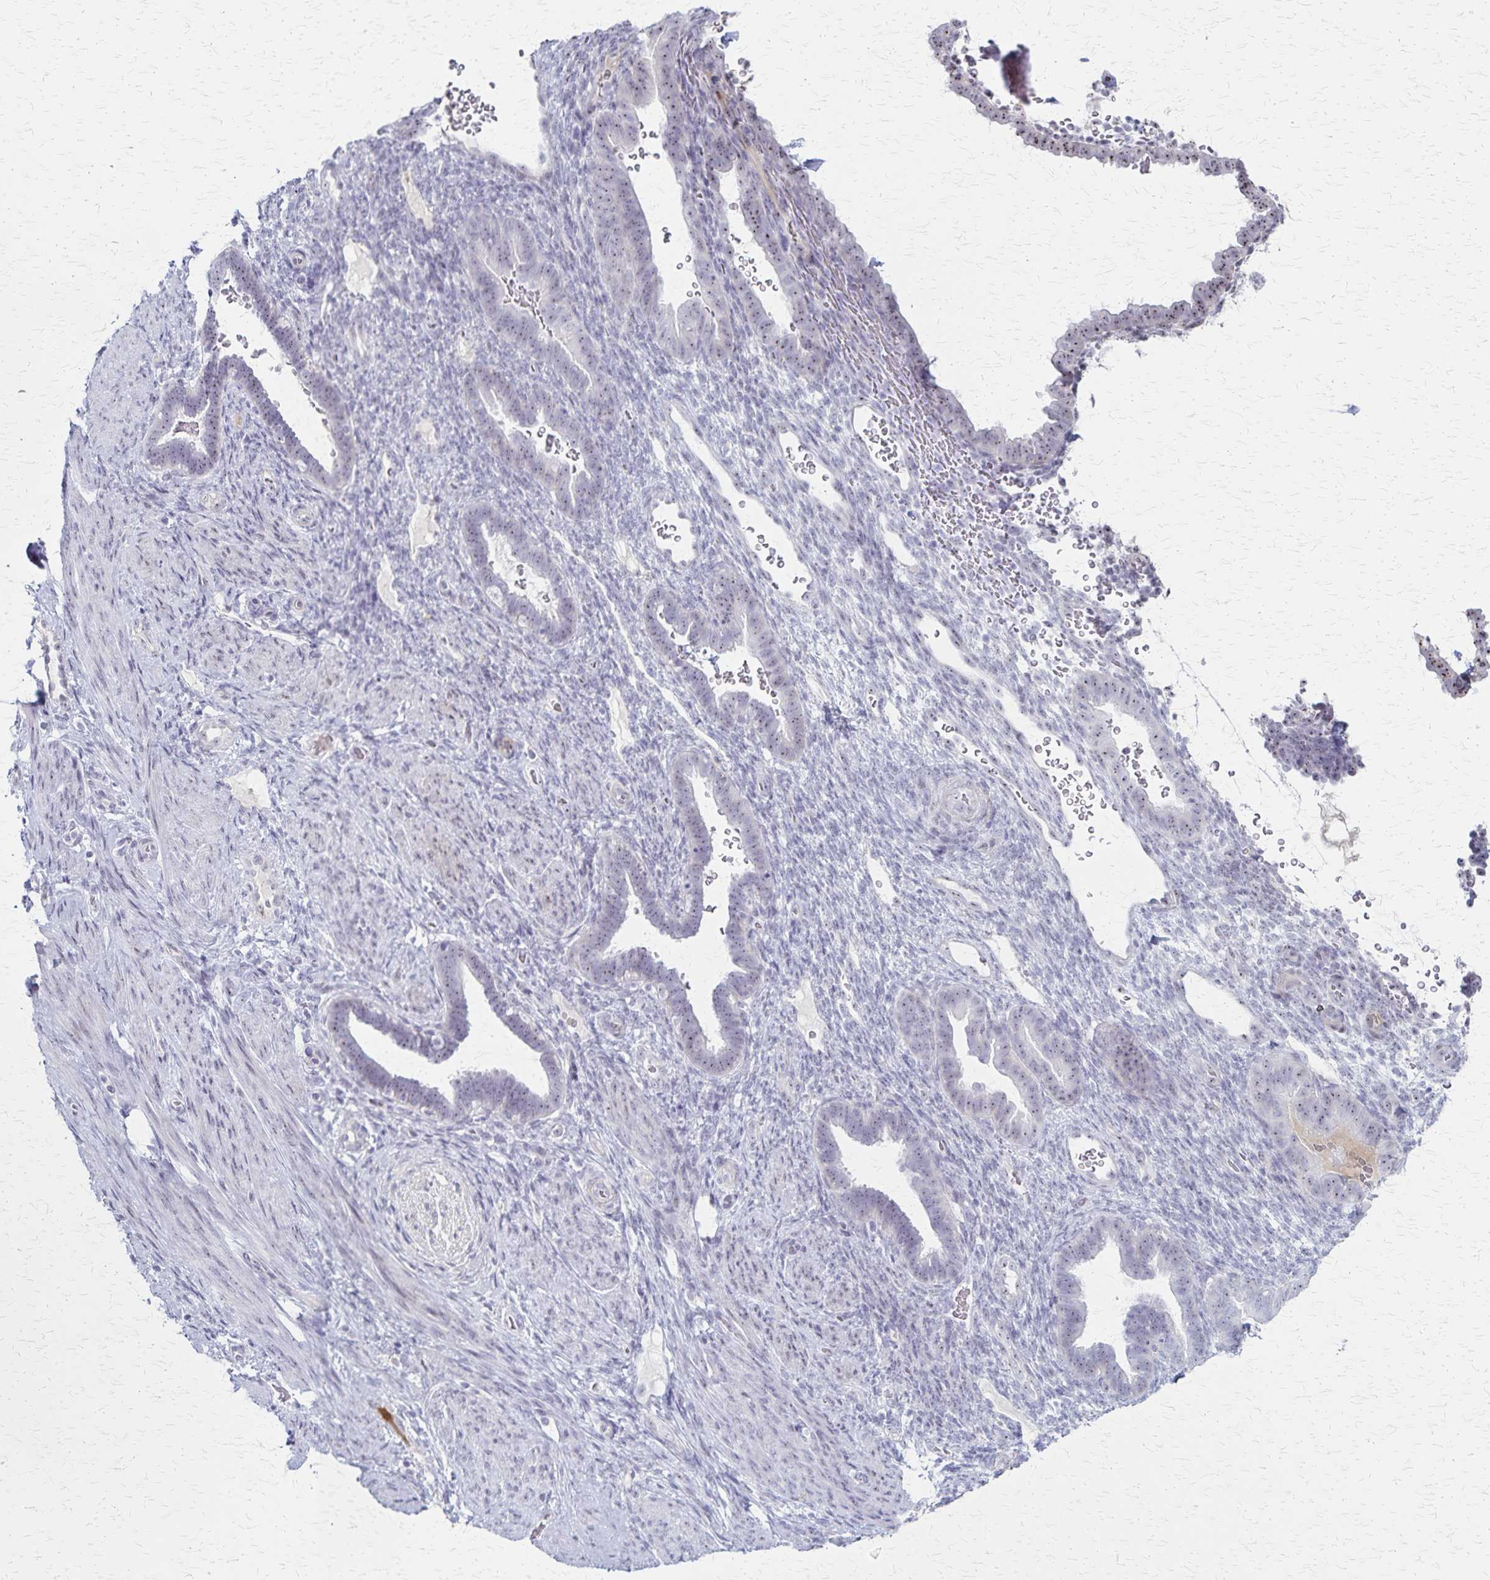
{"staining": {"intensity": "negative", "quantity": "none", "location": "none"}, "tissue": "endometrium", "cell_type": "Cells in endometrial stroma", "image_type": "normal", "snomed": [{"axis": "morphology", "description": "Normal tissue, NOS"}, {"axis": "topography", "description": "Endometrium"}], "caption": "A high-resolution image shows immunohistochemistry (IHC) staining of benign endometrium, which displays no significant staining in cells in endometrial stroma.", "gene": "DLK2", "patient": {"sex": "female", "age": 34}}